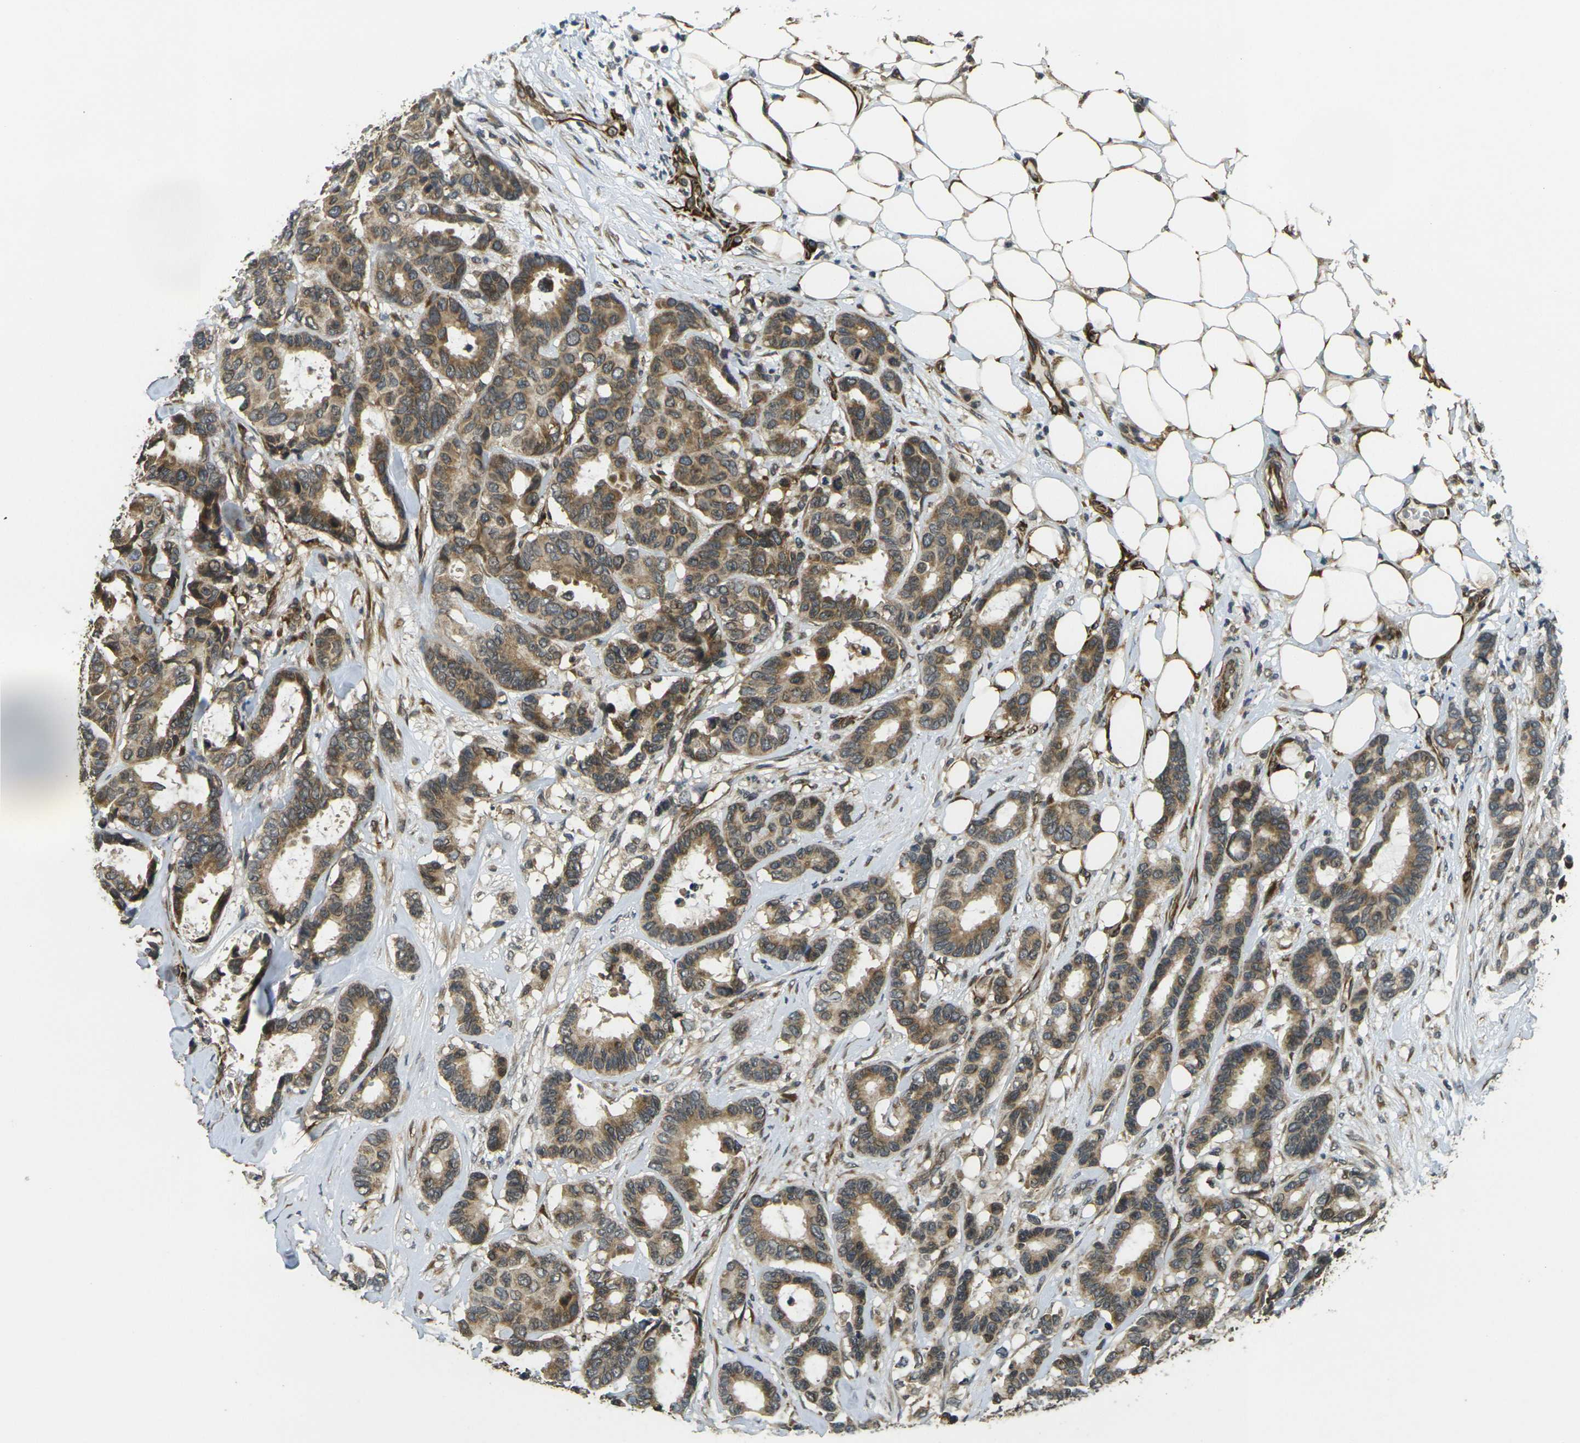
{"staining": {"intensity": "moderate", "quantity": ">75%", "location": "cytoplasmic/membranous"}, "tissue": "breast cancer", "cell_type": "Tumor cells", "image_type": "cancer", "snomed": [{"axis": "morphology", "description": "Duct carcinoma"}, {"axis": "topography", "description": "Breast"}], "caption": "This is an image of immunohistochemistry staining of breast cancer (intraductal carcinoma), which shows moderate expression in the cytoplasmic/membranous of tumor cells.", "gene": "FUT11", "patient": {"sex": "female", "age": 87}}